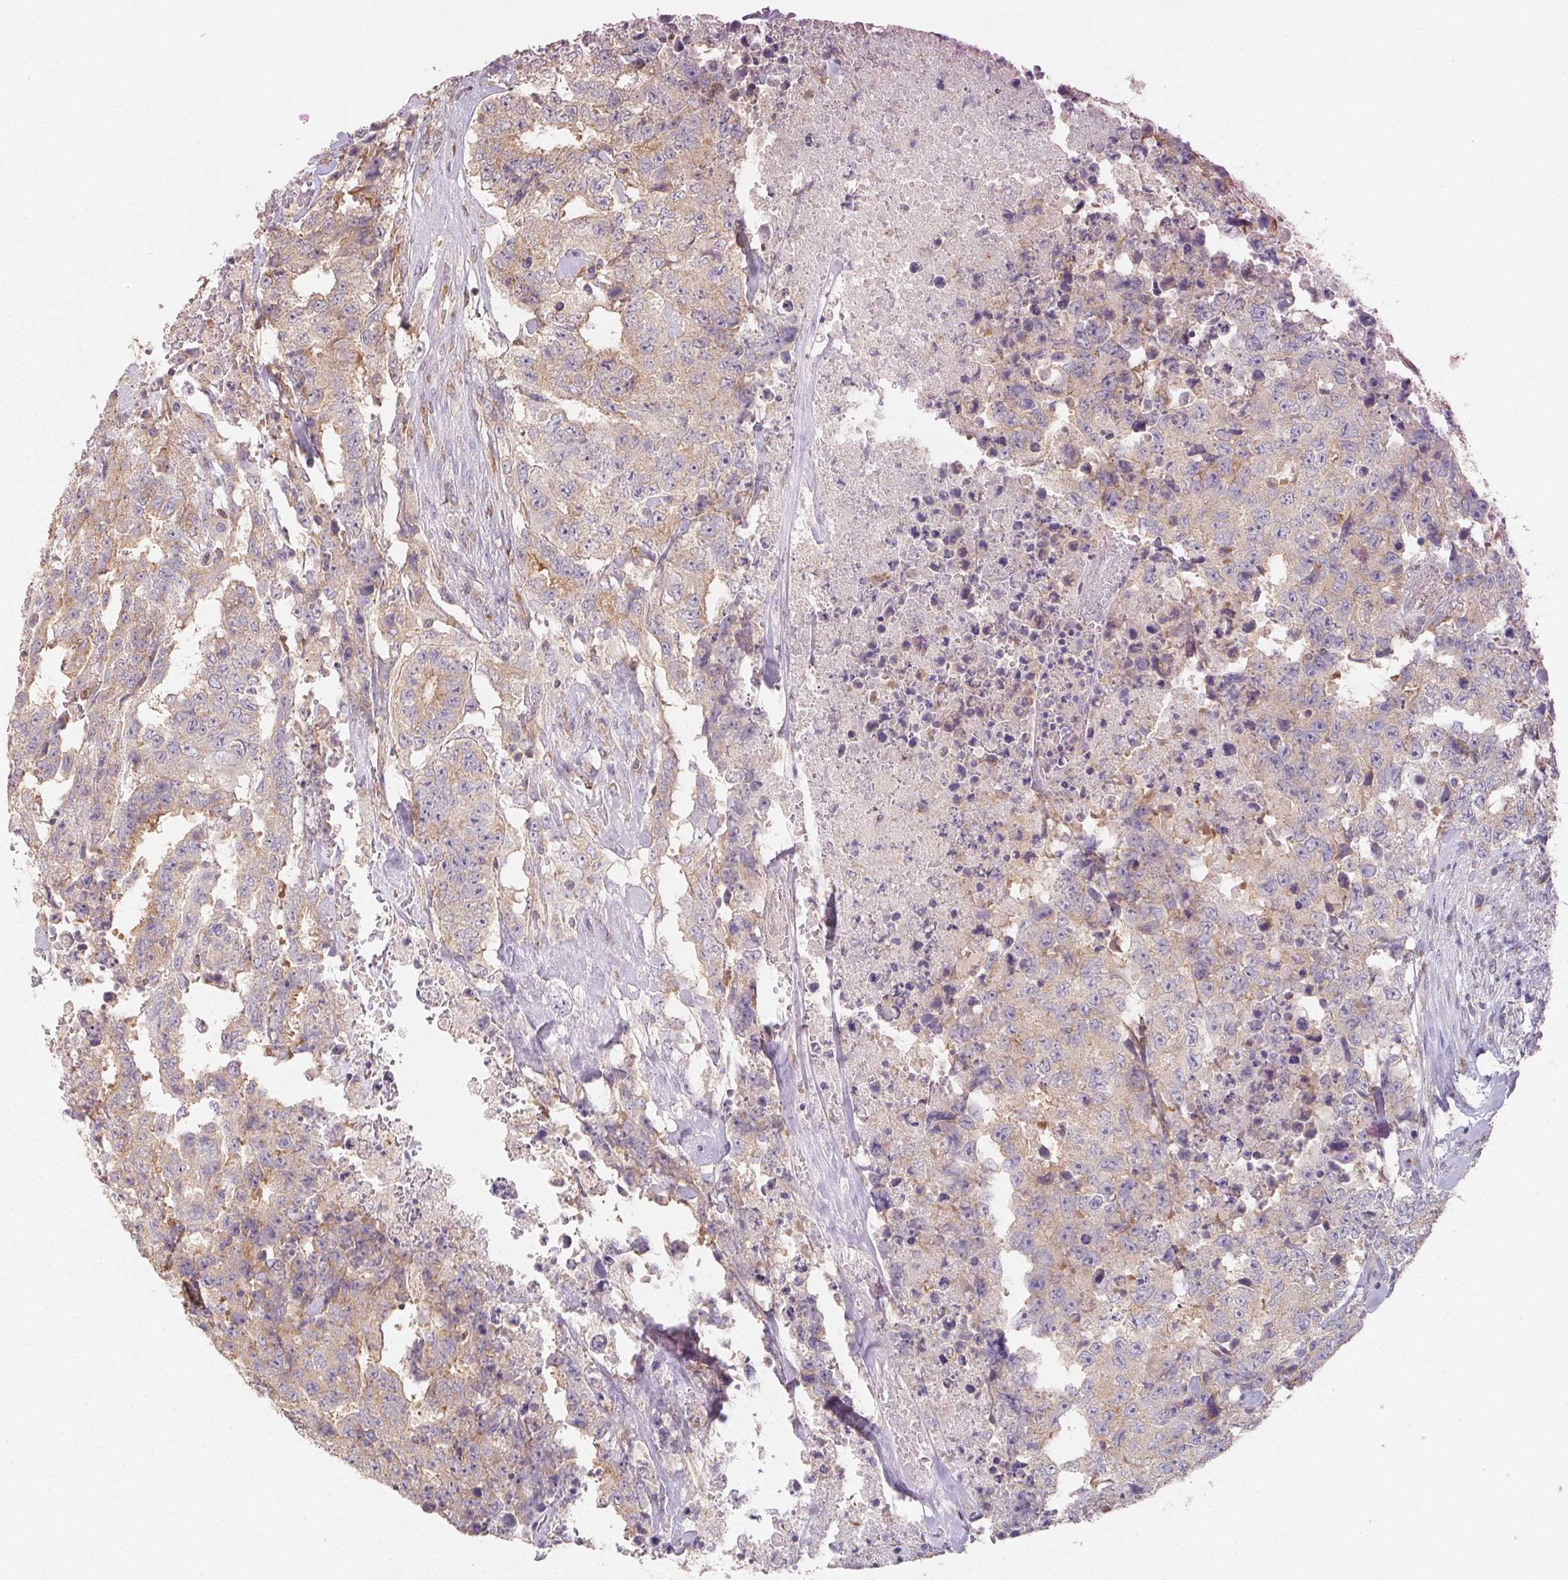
{"staining": {"intensity": "weak", "quantity": ">75%", "location": "cytoplasmic/membranous"}, "tissue": "testis cancer", "cell_type": "Tumor cells", "image_type": "cancer", "snomed": [{"axis": "morphology", "description": "Carcinoma, Embryonal, NOS"}, {"axis": "topography", "description": "Testis"}], "caption": "A micrograph showing weak cytoplasmic/membranous expression in approximately >75% of tumor cells in testis cancer (embryonal carcinoma), as visualized by brown immunohistochemical staining.", "gene": "AP1S1", "patient": {"sex": "male", "age": 24}}